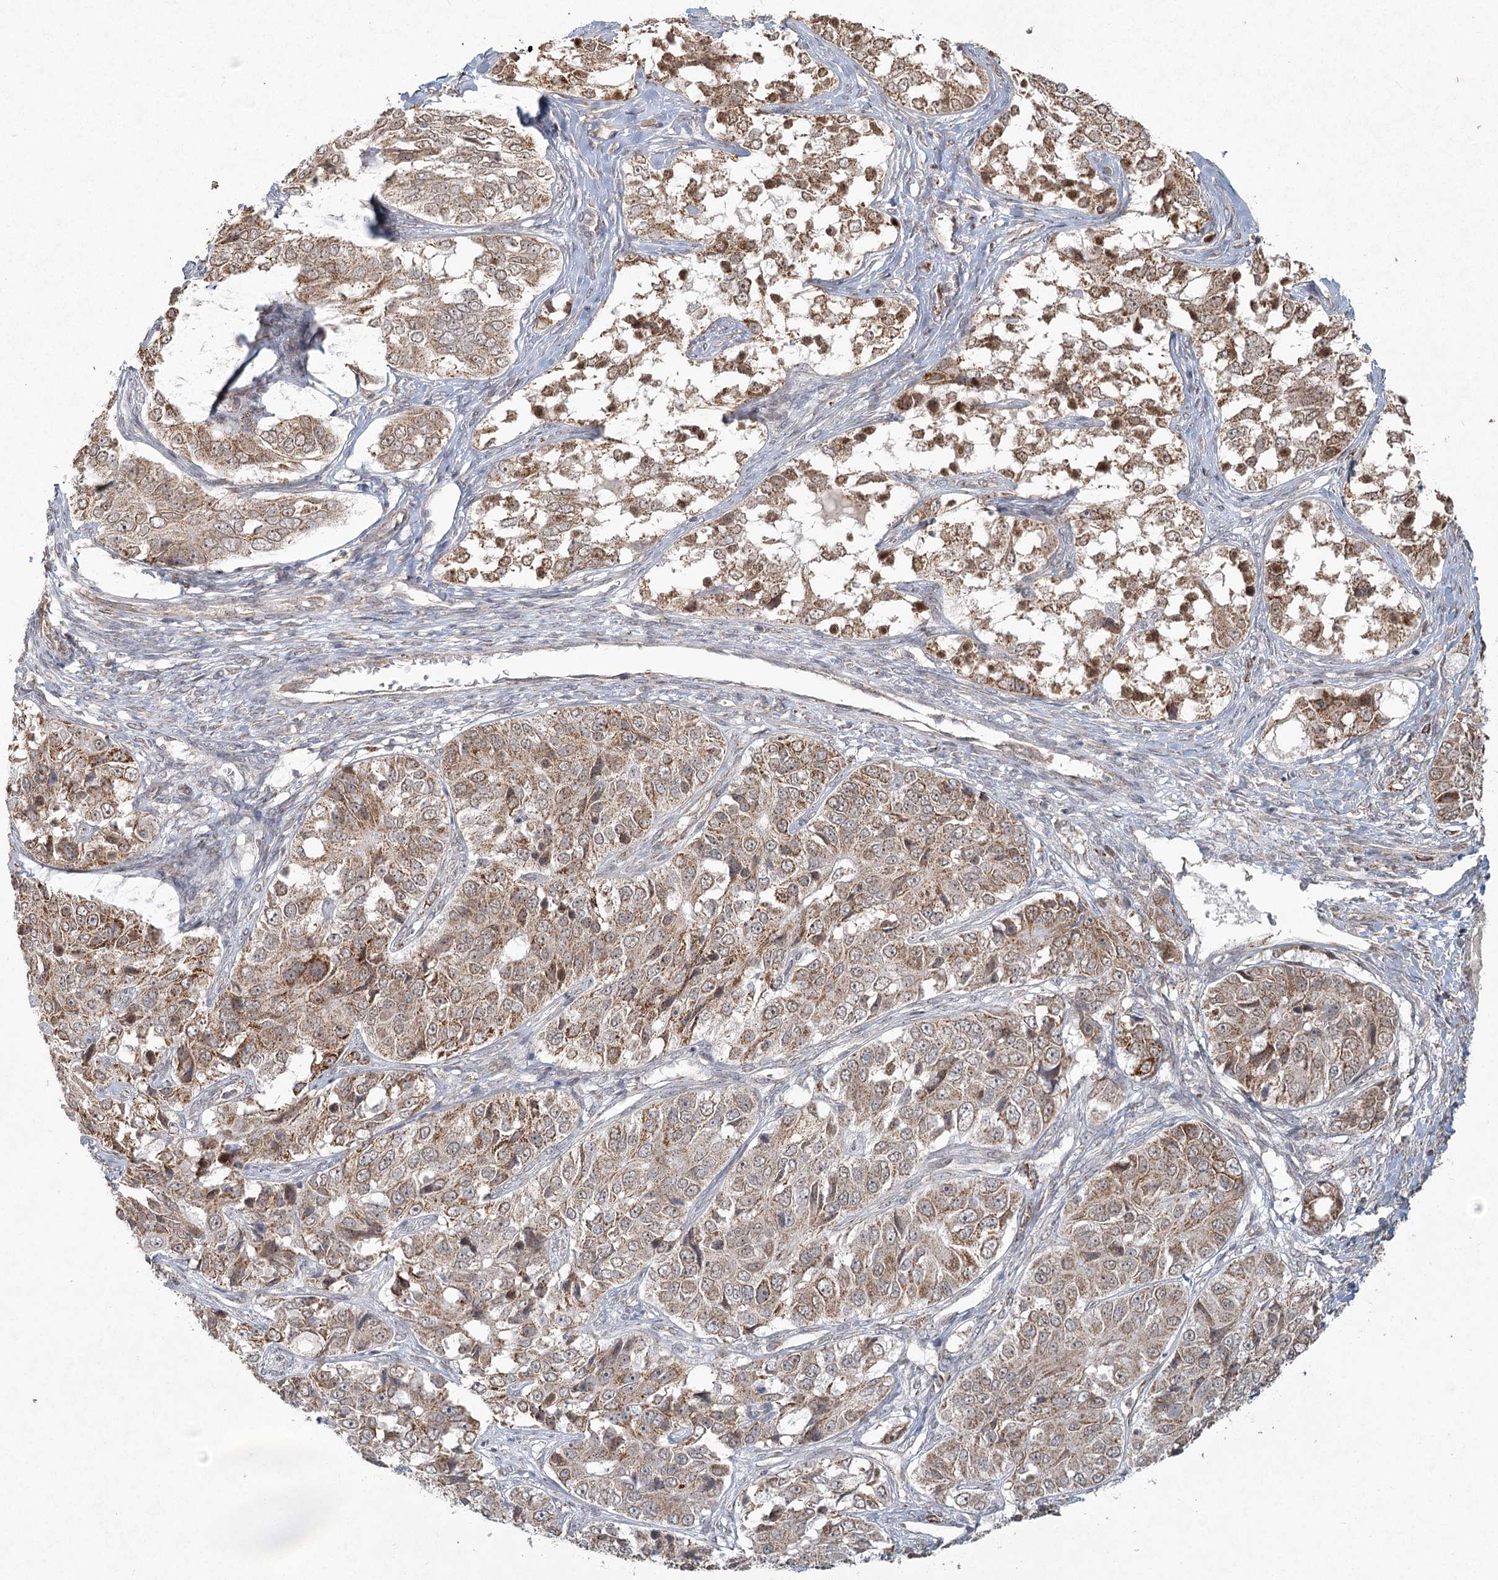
{"staining": {"intensity": "moderate", "quantity": ">75%", "location": "cytoplasmic/membranous"}, "tissue": "ovarian cancer", "cell_type": "Tumor cells", "image_type": "cancer", "snomed": [{"axis": "morphology", "description": "Carcinoma, endometroid"}, {"axis": "topography", "description": "Ovary"}], "caption": "Tumor cells exhibit medium levels of moderate cytoplasmic/membranous positivity in approximately >75% of cells in human endometroid carcinoma (ovarian).", "gene": "LACTB", "patient": {"sex": "female", "age": 51}}